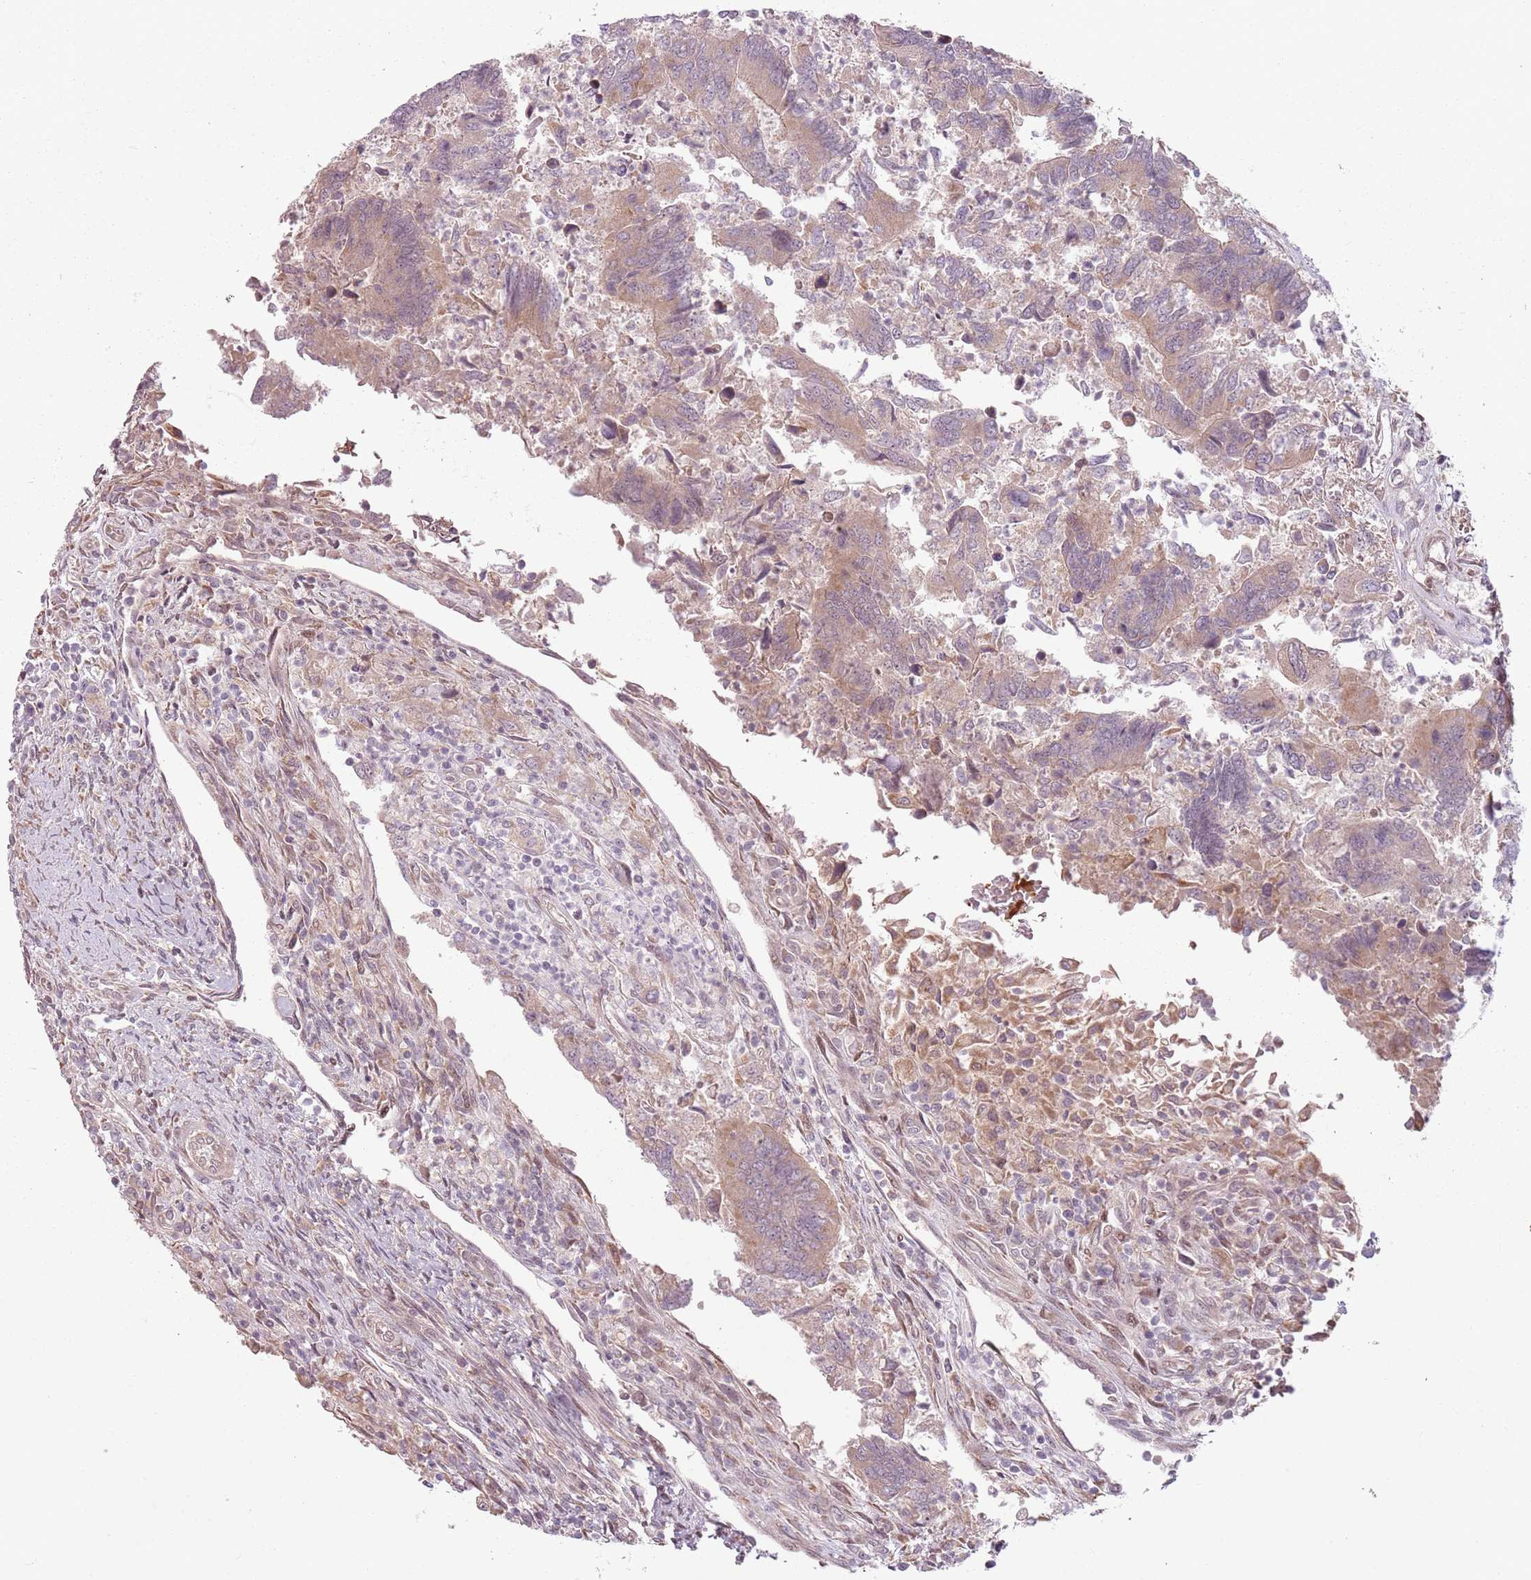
{"staining": {"intensity": "moderate", "quantity": ">75%", "location": "cytoplasmic/membranous"}, "tissue": "colorectal cancer", "cell_type": "Tumor cells", "image_type": "cancer", "snomed": [{"axis": "morphology", "description": "Adenocarcinoma, NOS"}, {"axis": "topography", "description": "Colon"}], "caption": "An immunohistochemistry histopathology image of tumor tissue is shown. Protein staining in brown labels moderate cytoplasmic/membranous positivity in adenocarcinoma (colorectal) within tumor cells. The staining is performed using DAB brown chromogen to label protein expression. The nuclei are counter-stained blue using hematoxylin.", "gene": "ADGRG1", "patient": {"sex": "female", "age": 67}}